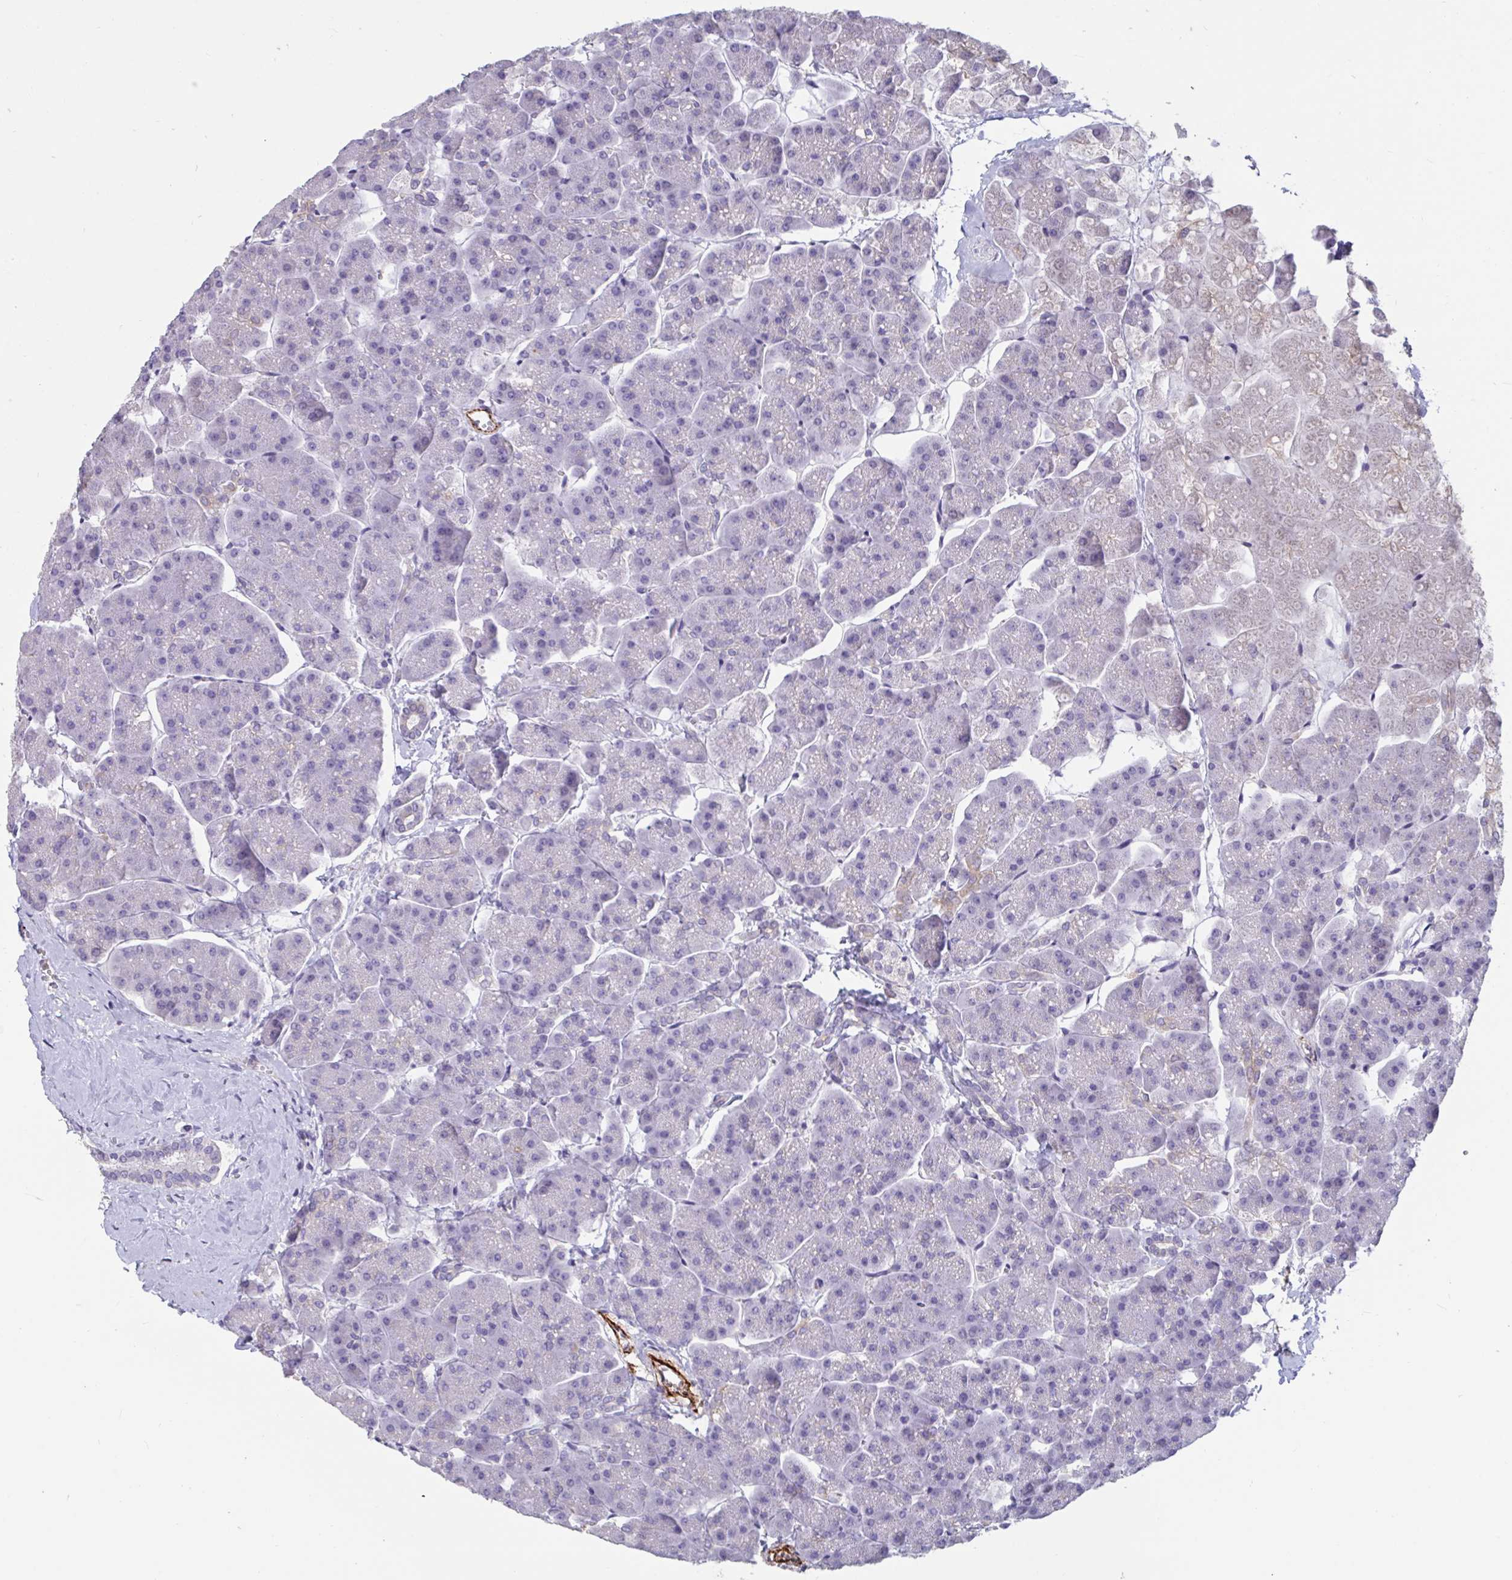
{"staining": {"intensity": "negative", "quantity": "none", "location": "none"}, "tissue": "pancreas", "cell_type": "Exocrine glandular cells", "image_type": "normal", "snomed": [{"axis": "morphology", "description": "Normal tissue, NOS"}, {"axis": "topography", "description": "Pancreas"}, {"axis": "topography", "description": "Peripheral nerve tissue"}], "caption": "A photomicrograph of human pancreas is negative for staining in exocrine glandular cells. (Stains: DAB immunohistochemistry with hematoxylin counter stain, Microscopy: brightfield microscopy at high magnification).", "gene": "DDX39A", "patient": {"sex": "male", "age": 54}}